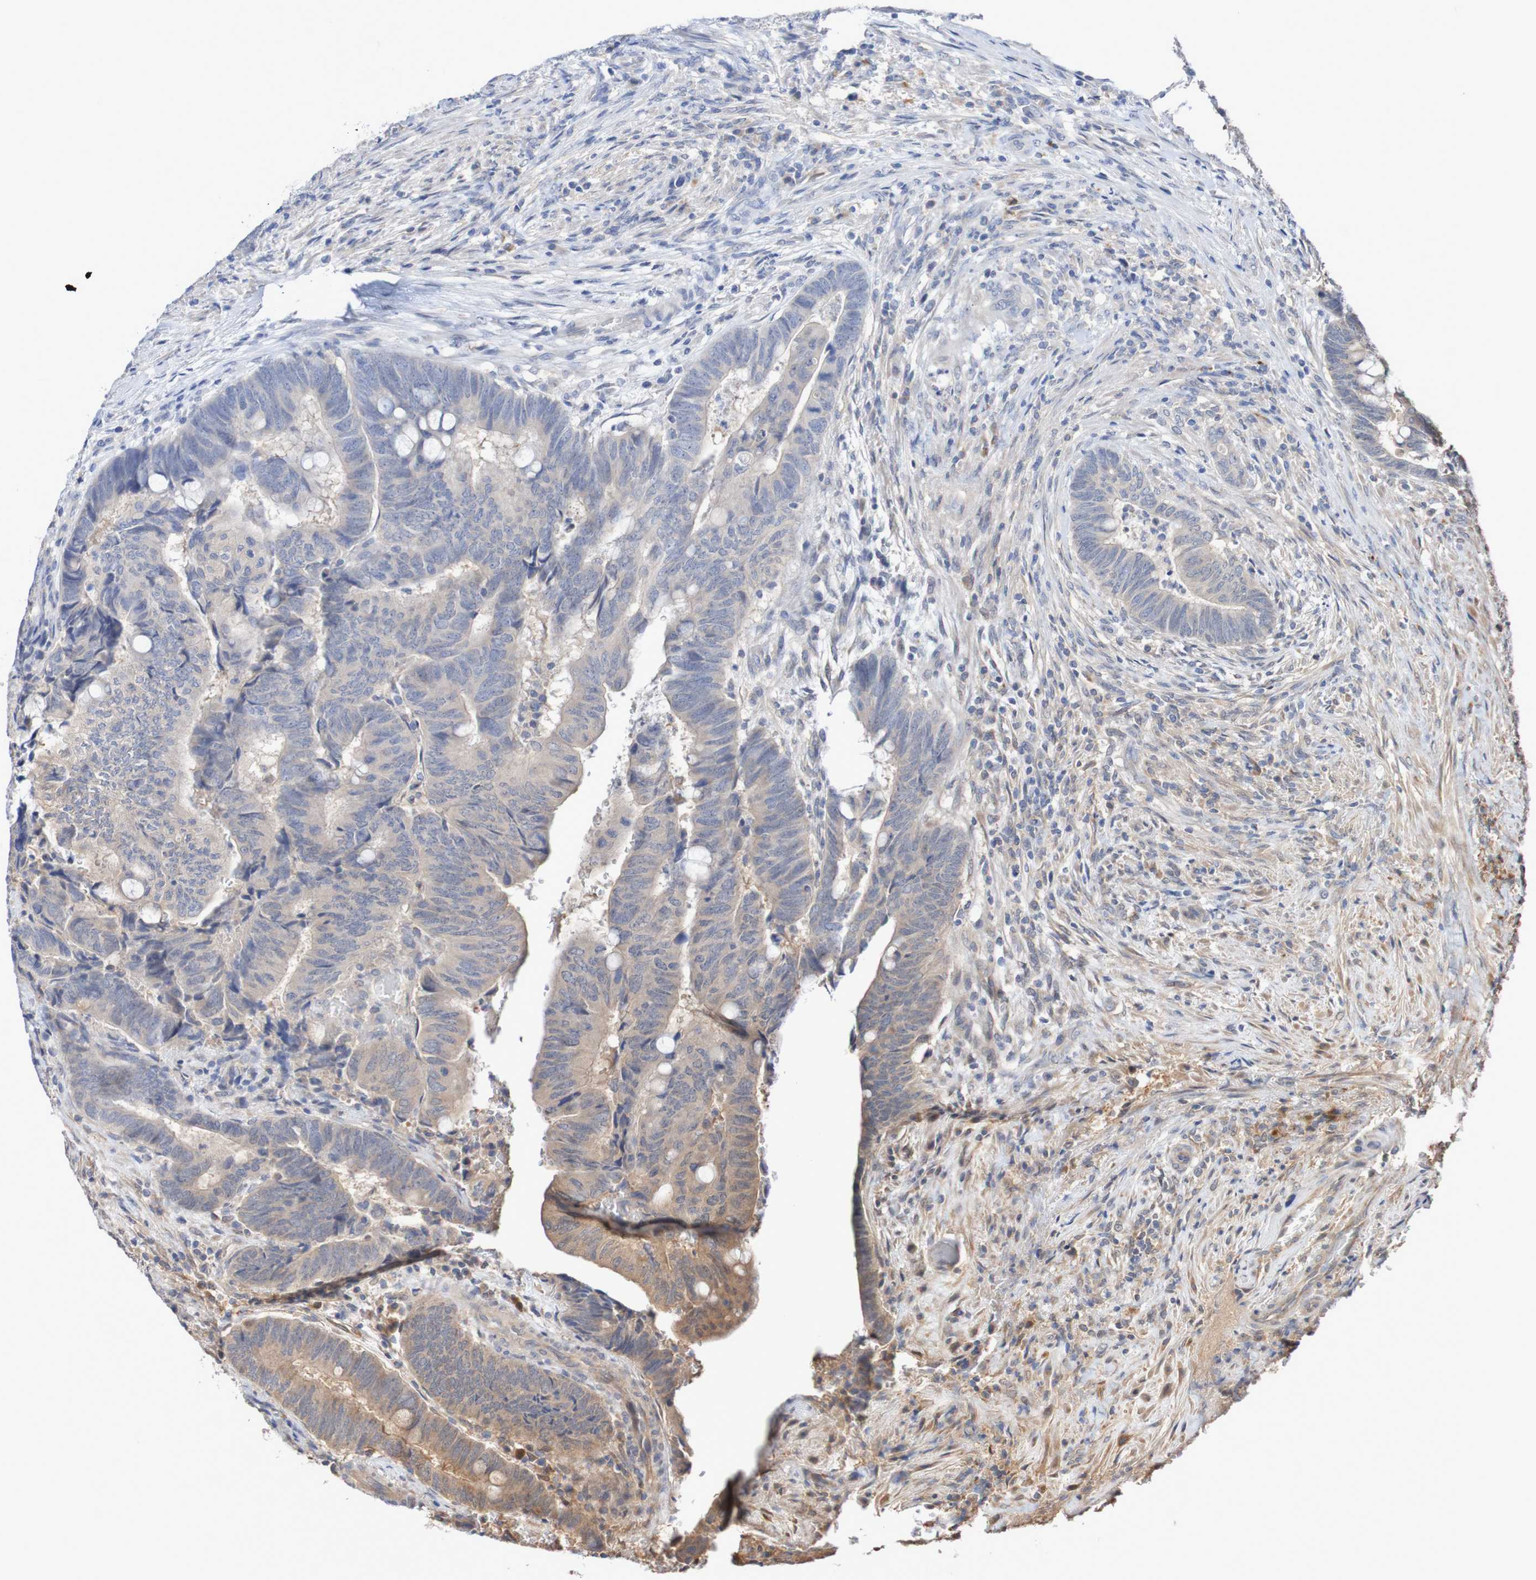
{"staining": {"intensity": "weak", "quantity": ">75%", "location": "cytoplasmic/membranous"}, "tissue": "colorectal cancer", "cell_type": "Tumor cells", "image_type": "cancer", "snomed": [{"axis": "morphology", "description": "Normal tissue, NOS"}, {"axis": "morphology", "description": "Adenocarcinoma, NOS"}, {"axis": "topography", "description": "Rectum"}, {"axis": "topography", "description": "Peripheral nerve tissue"}], "caption": "An IHC histopathology image of tumor tissue is shown. Protein staining in brown labels weak cytoplasmic/membranous positivity in adenocarcinoma (colorectal) within tumor cells.", "gene": "PHPT1", "patient": {"sex": "male", "age": 92}}